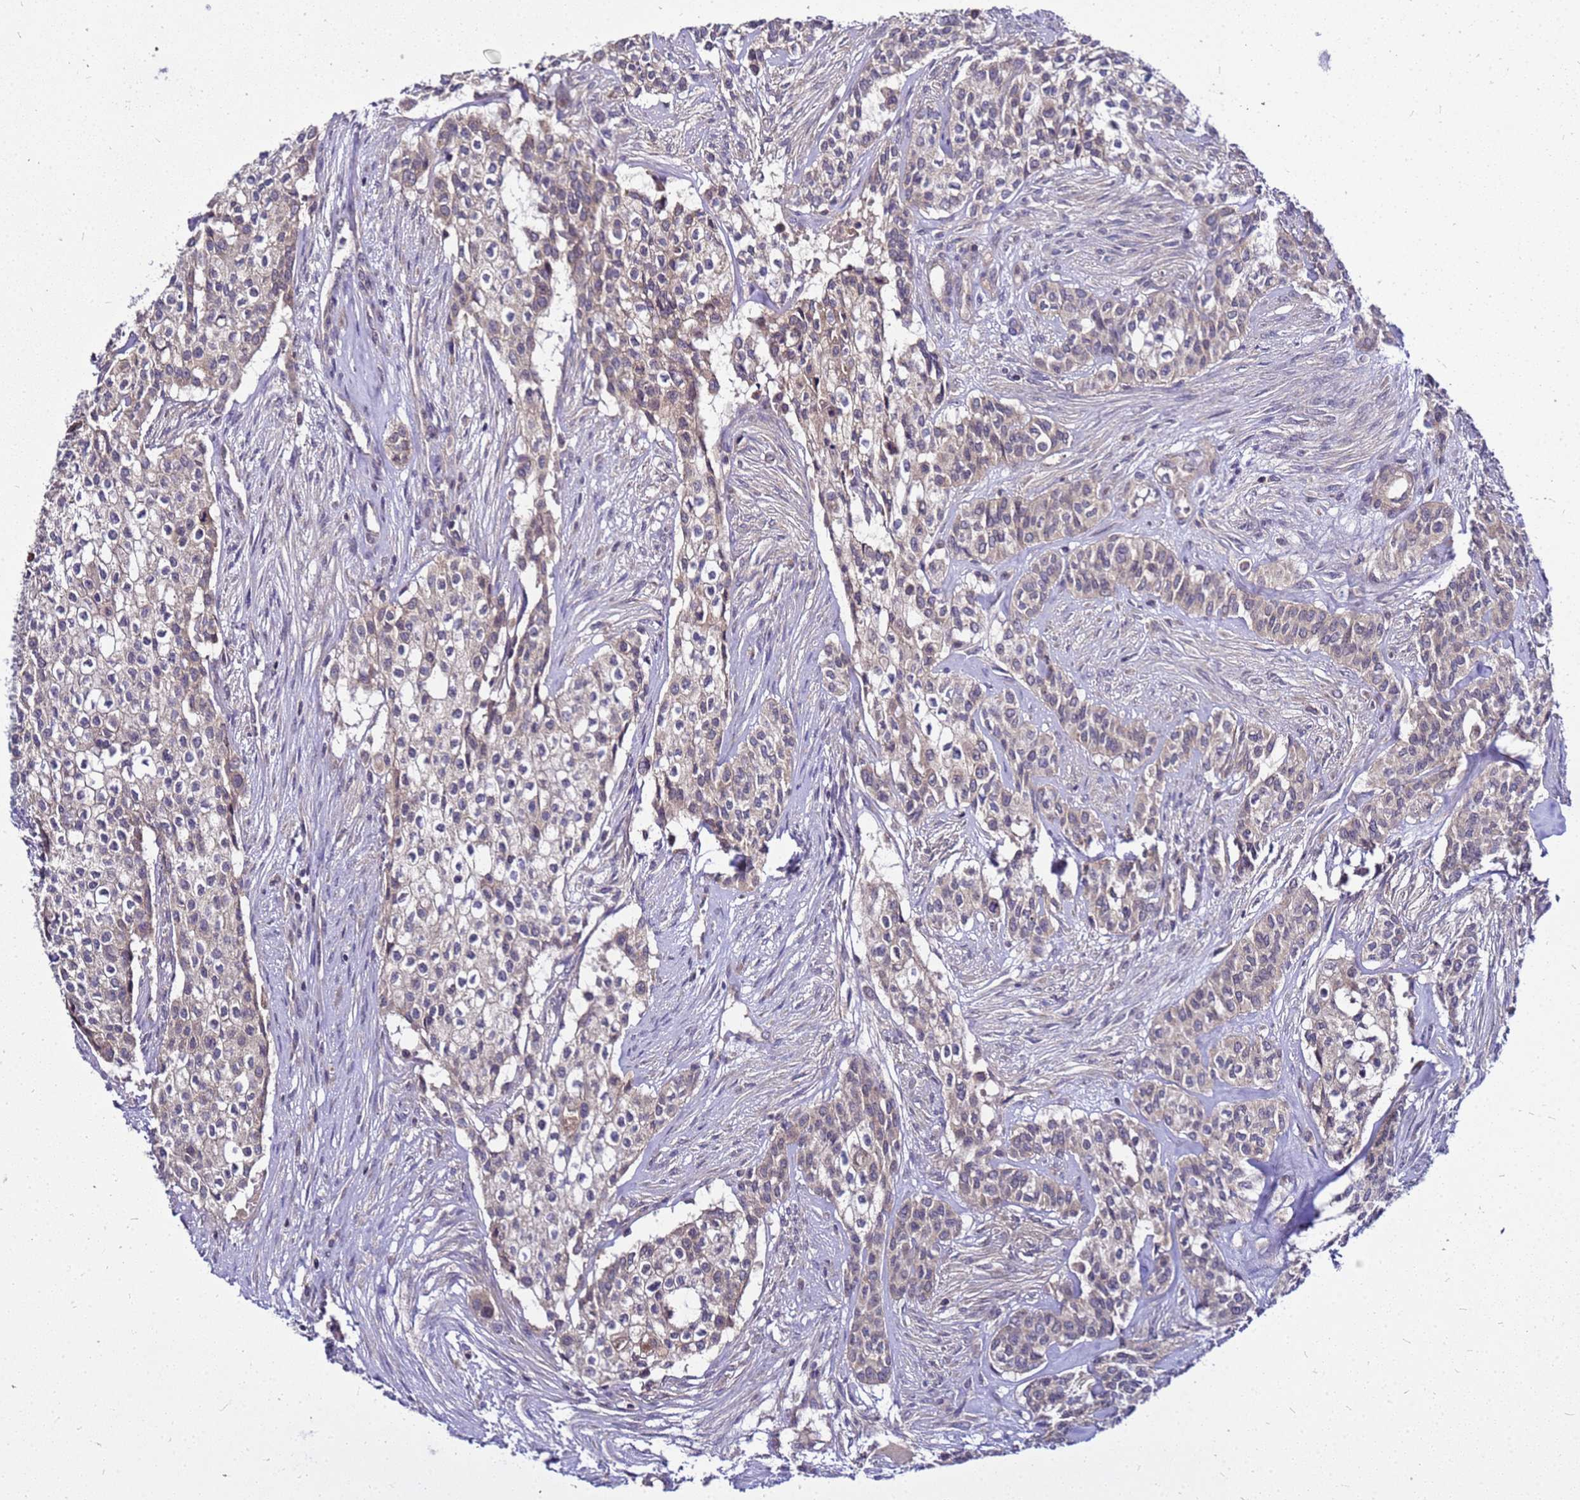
{"staining": {"intensity": "weak", "quantity": "25%-75%", "location": "cytoplasmic/membranous"}, "tissue": "head and neck cancer", "cell_type": "Tumor cells", "image_type": "cancer", "snomed": [{"axis": "morphology", "description": "Adenocarcinoma, NOS"}, {"axis": "topography", "description": "Head-Neck"}], "caption": "Tumor cells exhibit low levels of weak cytoplasmic/membranous expression in approximately 25%-75% of cells in head and neck adenocarcinoma. (DAB (3,3'-diaminobenzidine) IHC, brown staining for protein, blue staining for nuclei).", "gene": "SAT1", "patient": {"sex": "male", "age": 81}}